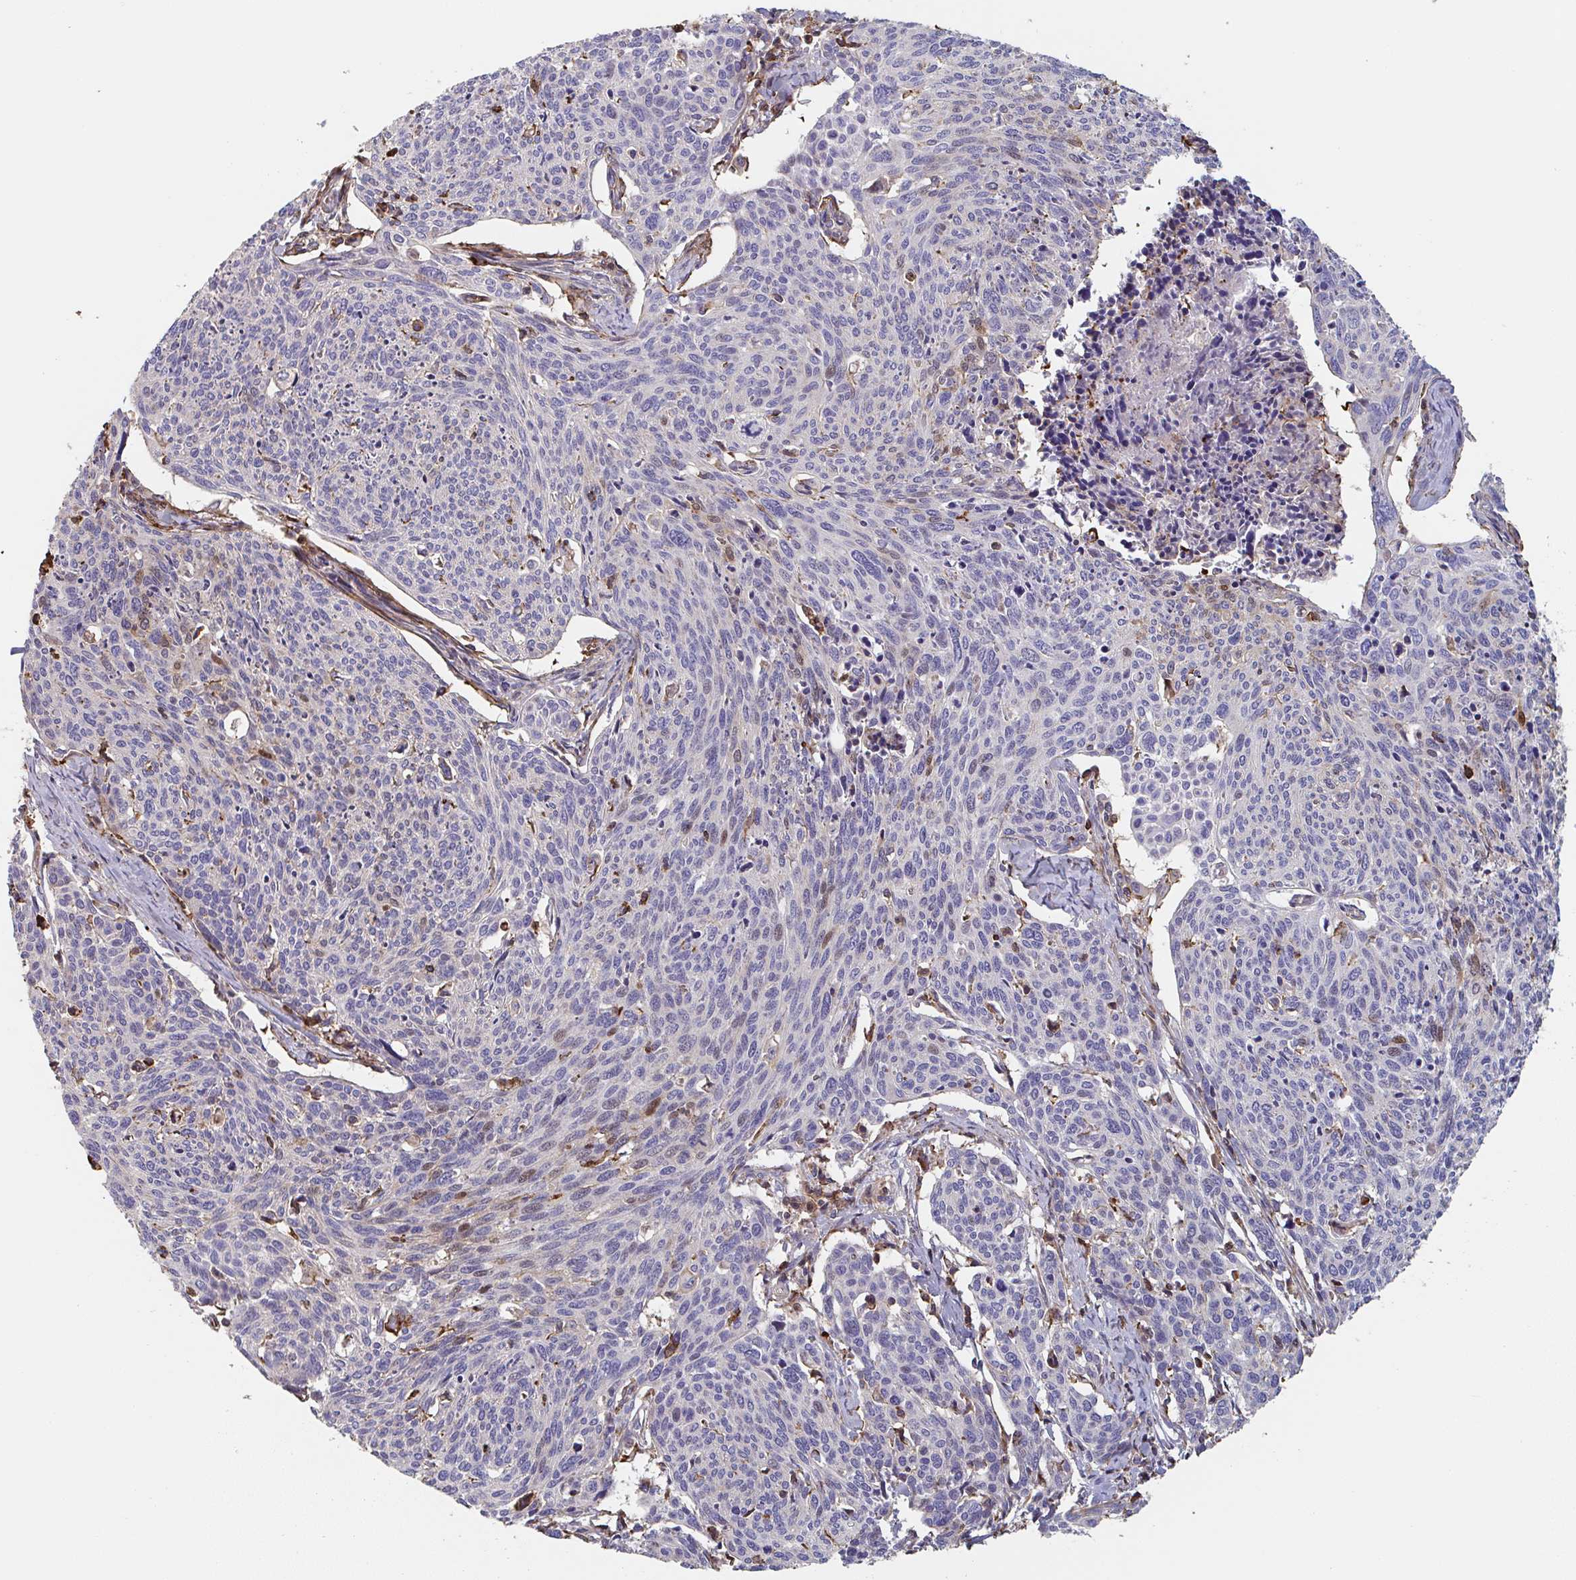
{"staining": {"intensity": "weak", "quantity": "<25%", "location": "cytoplasmic/membranous"}, "tissue": "cervical cancer", "cell_type": "Tumor cells", "image_type": "cancer", "snomed": [{"axis": "morphology", "description": "Squamous cell carcinoma, NOS"}, {"axis": "topography", "description": "Cervix"}], "caption": "Tumor cells show no significant protein positivity in cervical squamous cell carcinoma. (DAB (3,3'-diaminobenzidine) immunohistochemistry visualized using brightfield microscopy, high magnification).", "gene": "FZD2", "patient": {"sex": "female", "age": 49}}